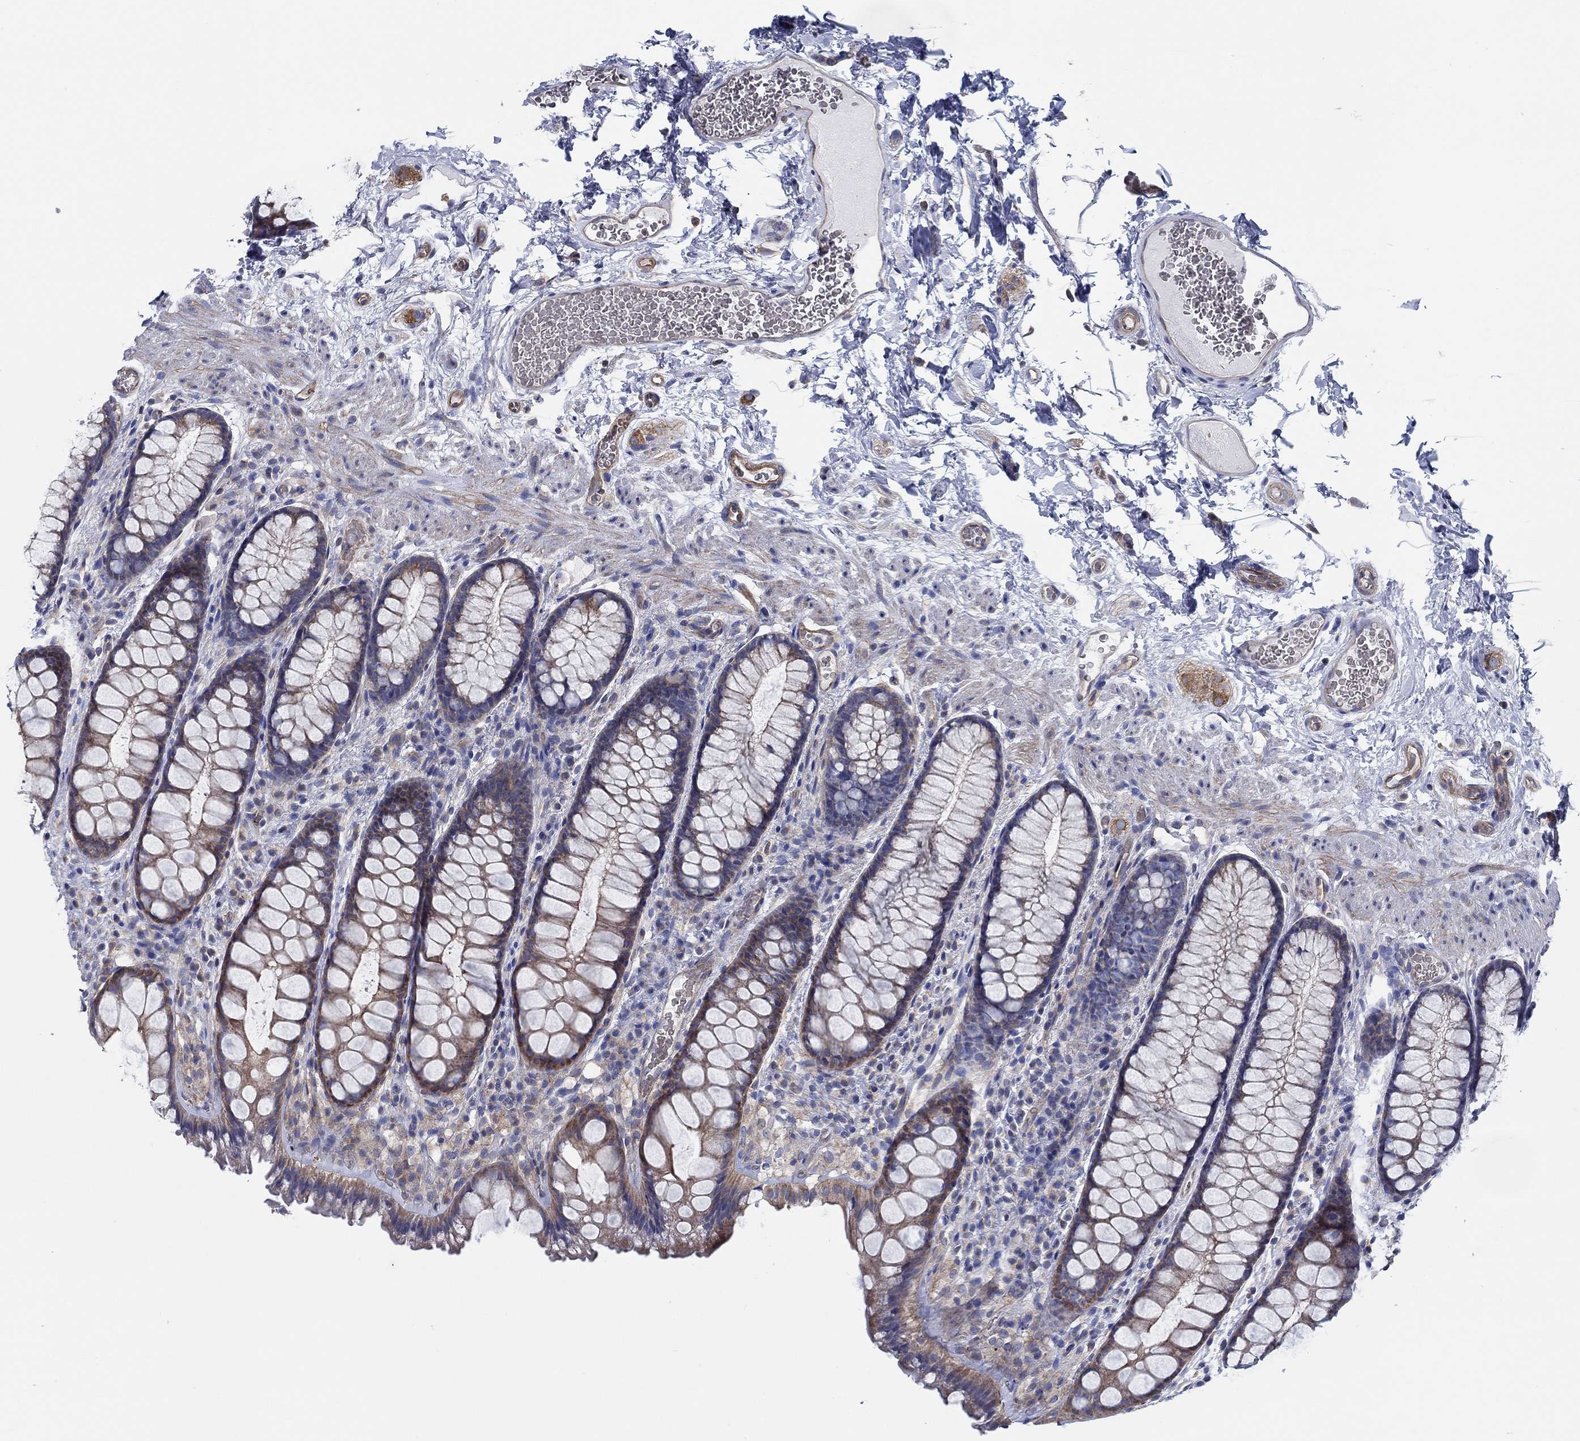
{"staining": {"intensity": "moderate", "quantity": "25%-75%", "location": "cytoplasmic/membranous"}, "tissue": "rectum", "cell_type": "Glandular cells", "image_type": "normal", "snomed": [{"axis": "morphology", "description": "Normal tissue, NOS"}, {"axis": "topography", "description": "Rectum"}], "caption": "A medium amount of moderate cytoplasmic/membranous positivity is seen in about 25%-75% of glandular cells in unremarkable rectum. Ihc stains the protein of interest in brown and the nuclei are stained blue.", "gene": "FMN1", "patient": {"sex": "female", "age": 62}}